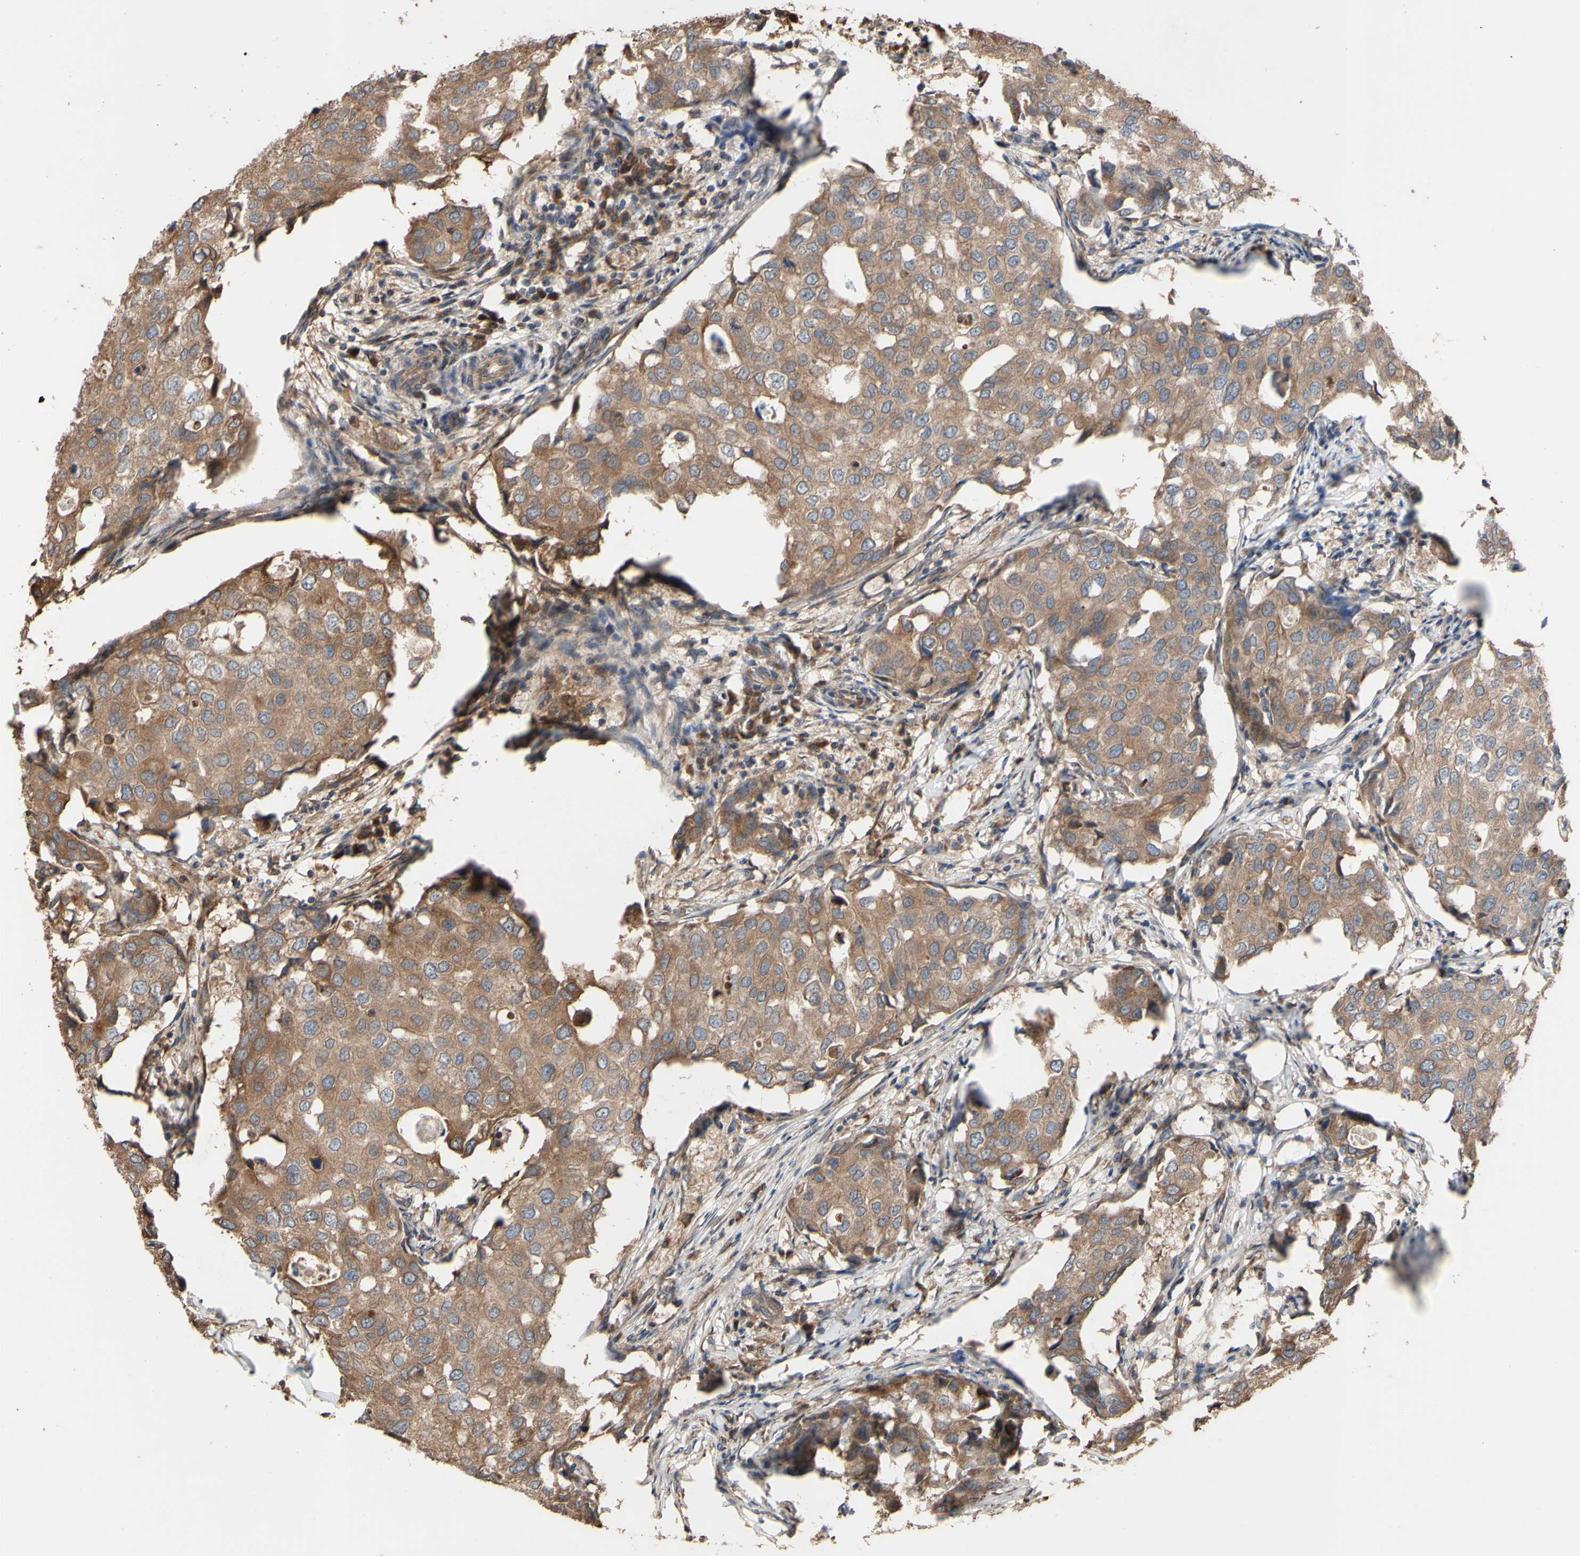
{"staining": {"intensity": "moderate", "quantity": ">75%", "location": "cytoplasmic/membranous"}, "tissue": "breast cancer", "cell_type": "Tumor cells", "image_type": "cancer", "snomed": [{"axis": "morphology", "description": "Duct carcinoma"}, {"axis": "topography", "description": "Breast"}], "caption": "Tumor cells exhibit medium levels of moderate cytoplasmic/membranous staining in approximately >75% of cells in human breast invasive ductal carcinoma.", "gene": "NECTIN3", "patient": {"sex": "female", "age": 27}}